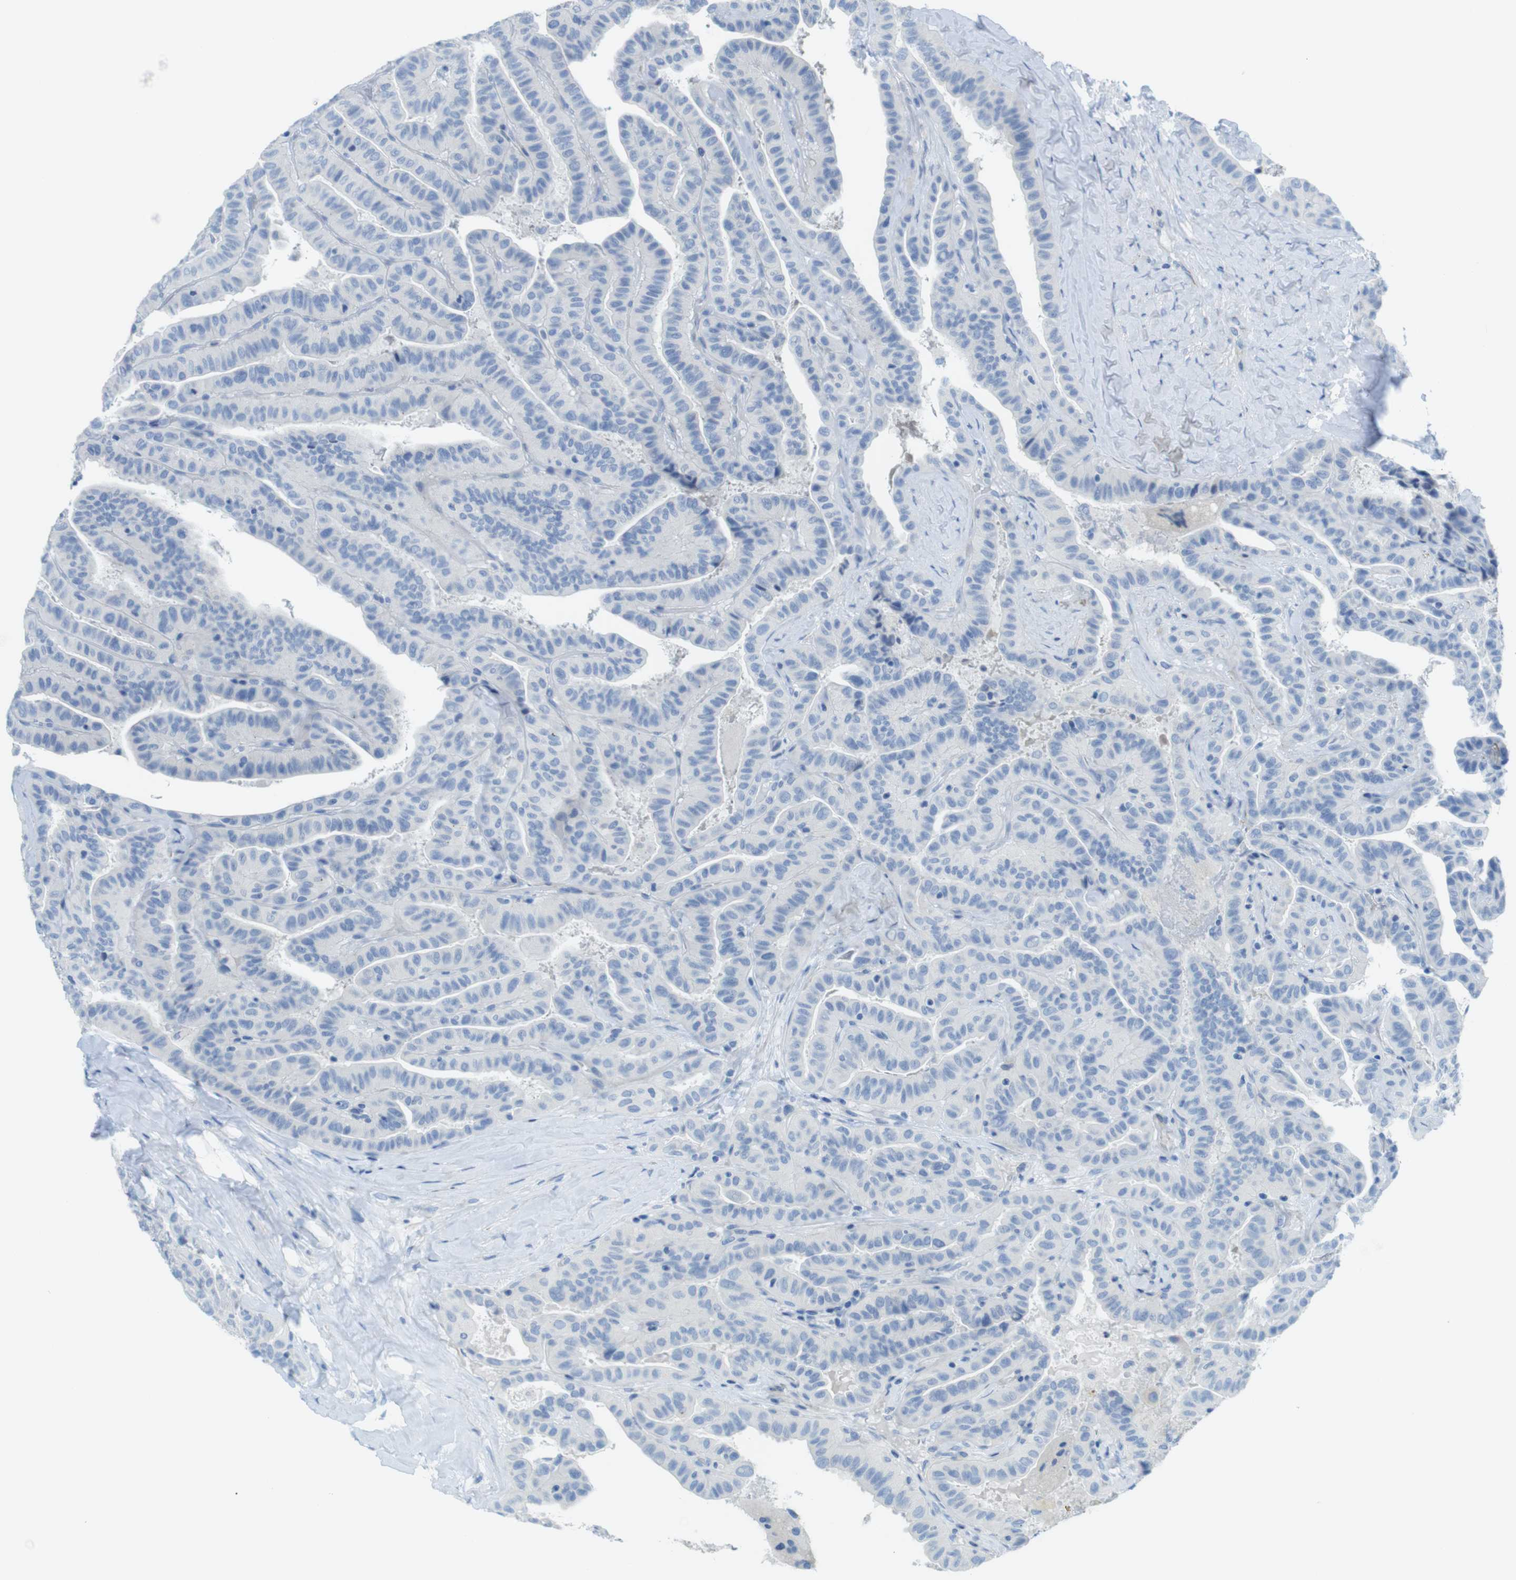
{"staining": {"intensity": "negative", "quantity": "none", "location": "none"}, "tissue": "thyroid cancer", "cell_type": "Tumor cells", "image_type": "cancer", "snomed": [{"axis": "morphology", "description": "Papillary adenocarcinoma, NOS"}, {"axis": "topography", "description": "Thyroid gland"}], "caption": "An immunohistochemistry (IHC) histopathology image of thyroid cancer is shown. There is no staining in tumor cells of thyroid cancer.", "gene": "ASIC5", "patient": {"sex": "male", "age": 77}}